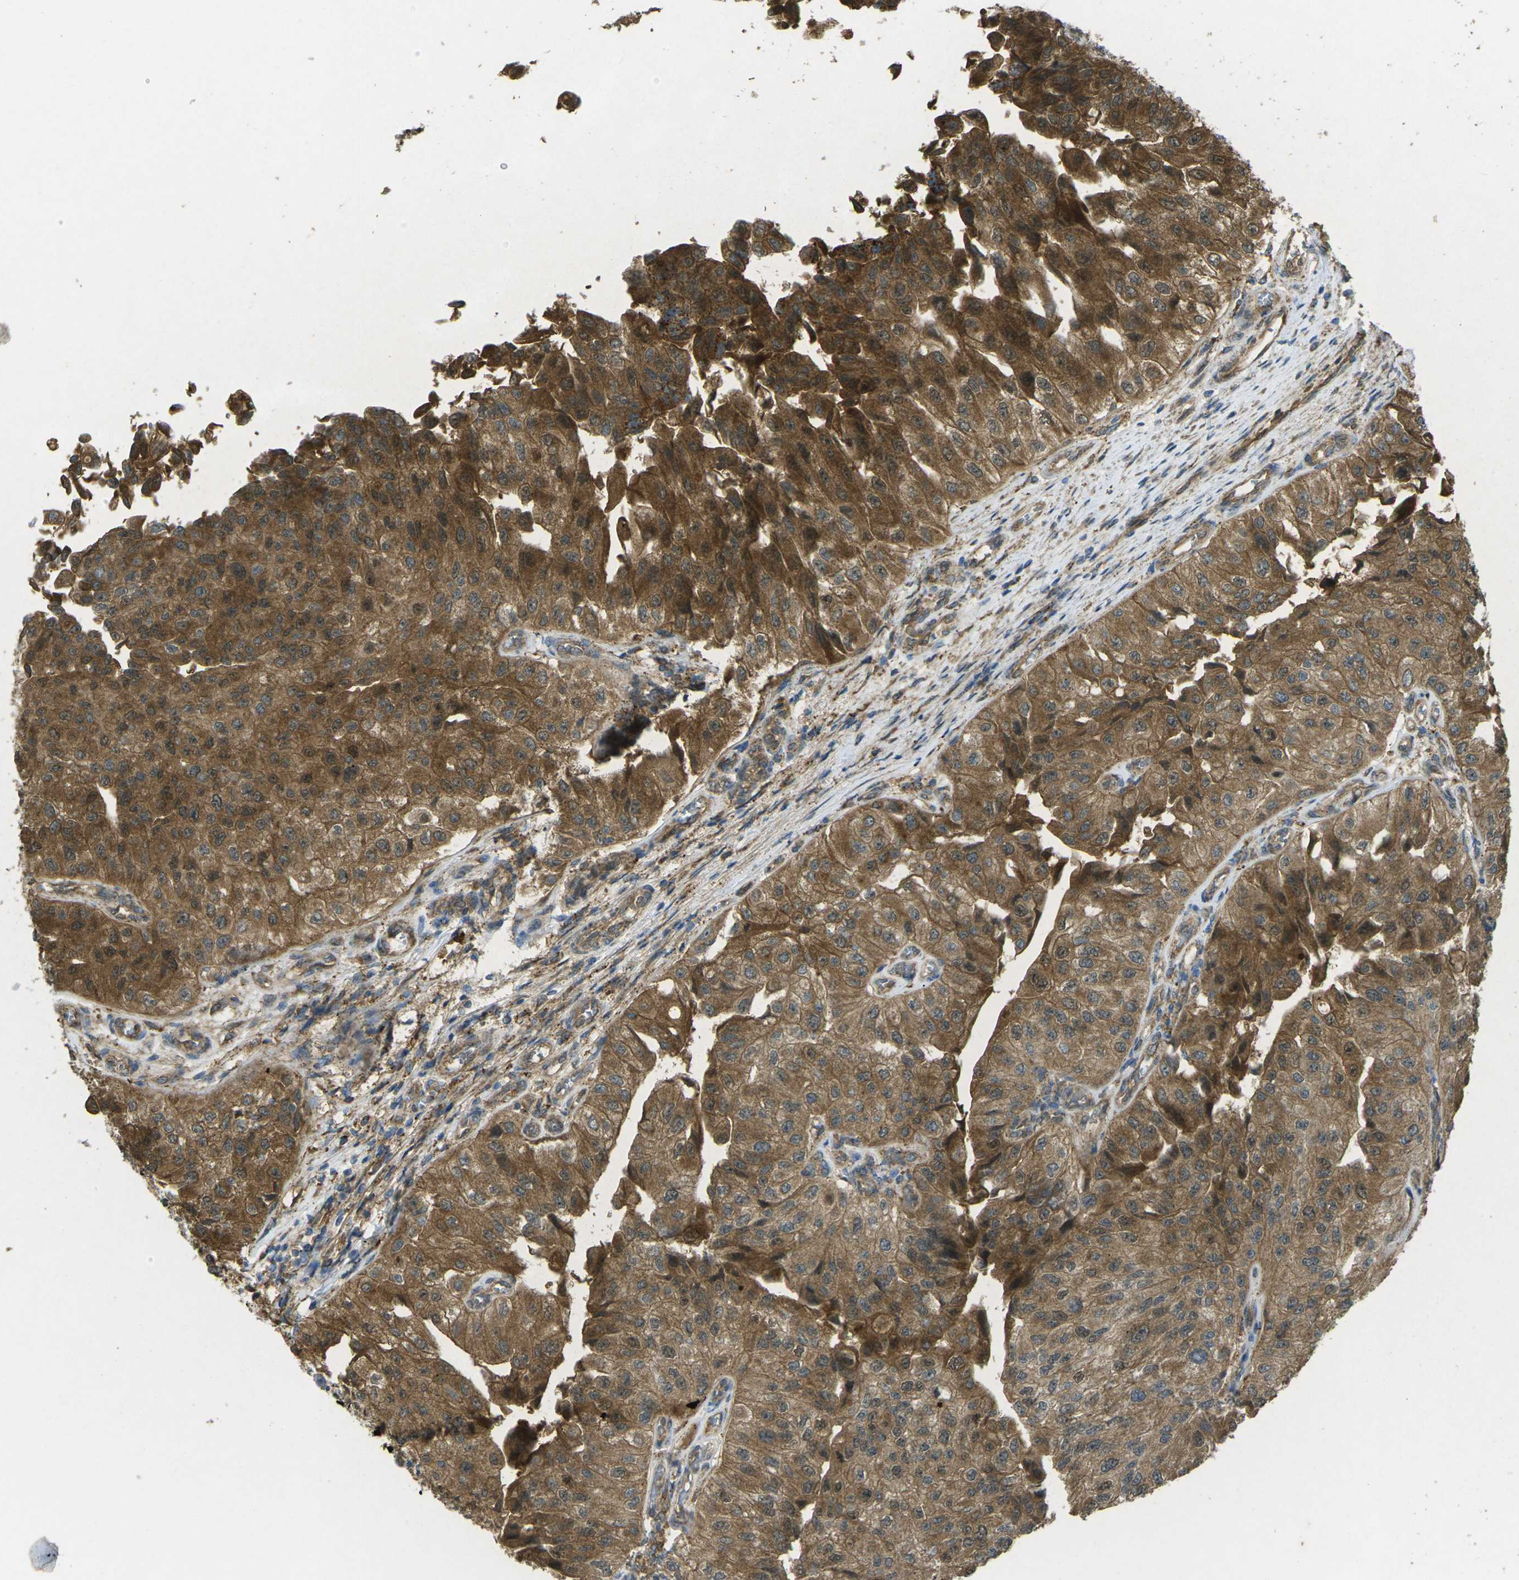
{"staining": {"intensity": "moderate", "quantity": ">75%", "location": "cytoplasmic/membranous"}, "tissue": "urothelial cancer", "cell_type": "Tumor cells", "image_type": "cancer", "snomed": [{"axis": "morphology", "description": "Urothelial carcinoma, High grade"}, {"axis": "topography", "description": "Kidney"}, {"axis": "topography", "description": "Urinary bladder"}], "caption": "About >75% of tumor cells in human urothelial carcinoma (high-grade) exhibit moderate cytoplasmic/membranous protein positivity as visualized by brown immunohistochemical staining.", "gene": "CHMP3", "patient": {"sex": "male", "age": 77}}